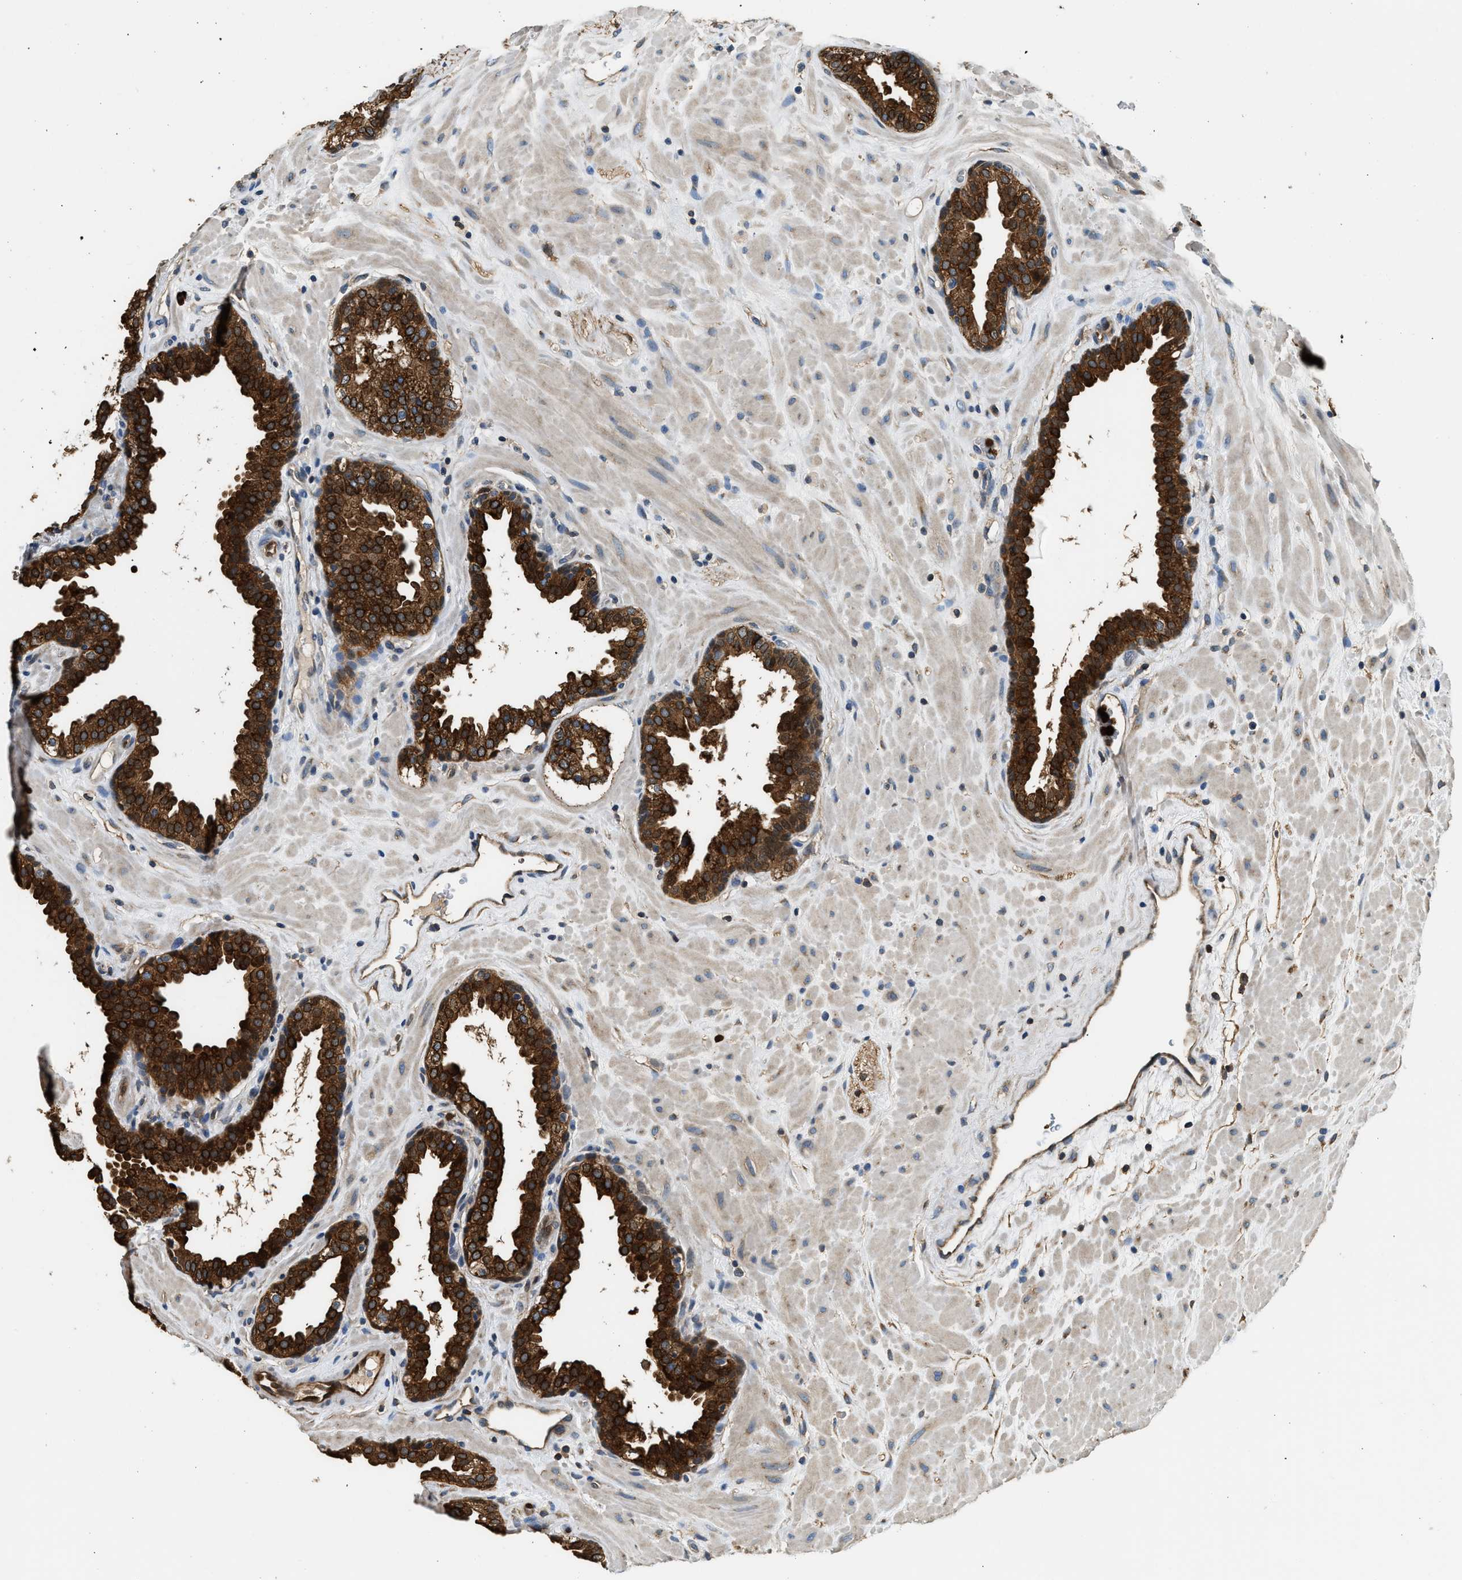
{"staining": {"intensity": "strong", "quantity": ">75%", "location": "cytoplasmic/membranous,nuclear"}, "tissue": "prostate", "cell_type": "Glandular cells", "image_type": "normal", "snomed": [{"axis": "morphology", "description": "Normal tissue, NOS"}, {"axis": "topography", "description": "Prostate"}], "caption": "Brown immunohistochemical staining in normal prostate exhibits strong cytoplasmic/membranous,nuclear staining in about >75% of glandular cells.", "gene": "ANXA3", "patient": {"sex": "male", "age": 51}}